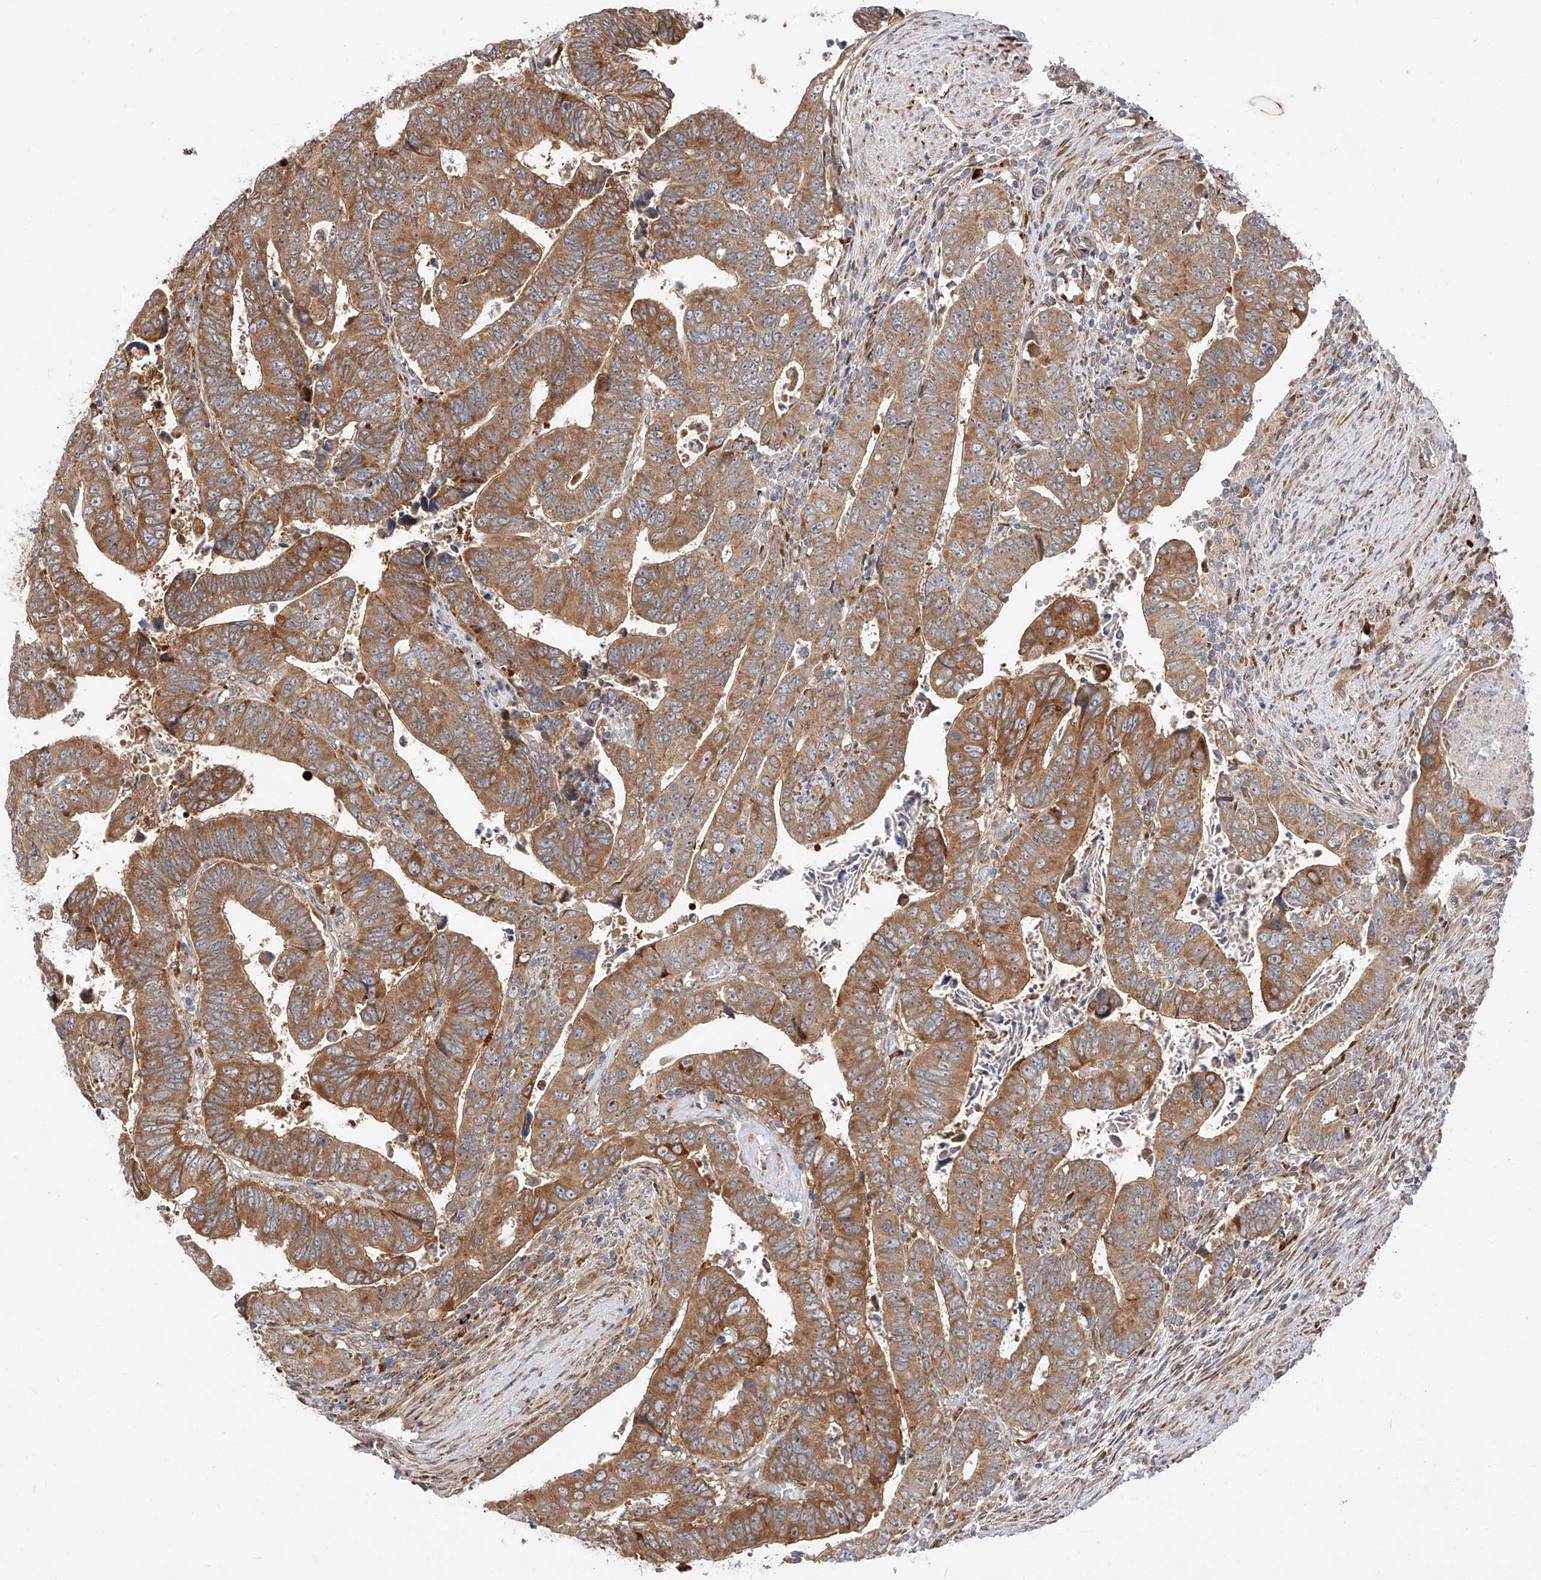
{"staining": {"intensity": "moderate", "quantity": ">75%", "location": "cytoplasmic/membranous"}, "tissue": "colorectal cancer", "cell_type": "Tumor cells", "image_type": "cancer", "snomed": [{"axis": "morphology", "description": "Normal tissue, NOS"}, {"axis": "morphology", "description": "Adenocarcinoma, NOS"}, {"axis": "topography", "description": "Rectum"}], "caption": "Moderate cytoplasmic/membranous protein staining is identified in approximately >75% of tumor cells in colorectal cancer.", "gene": "DIRAS3", "patient": {"sex": "female", "age": 65}}